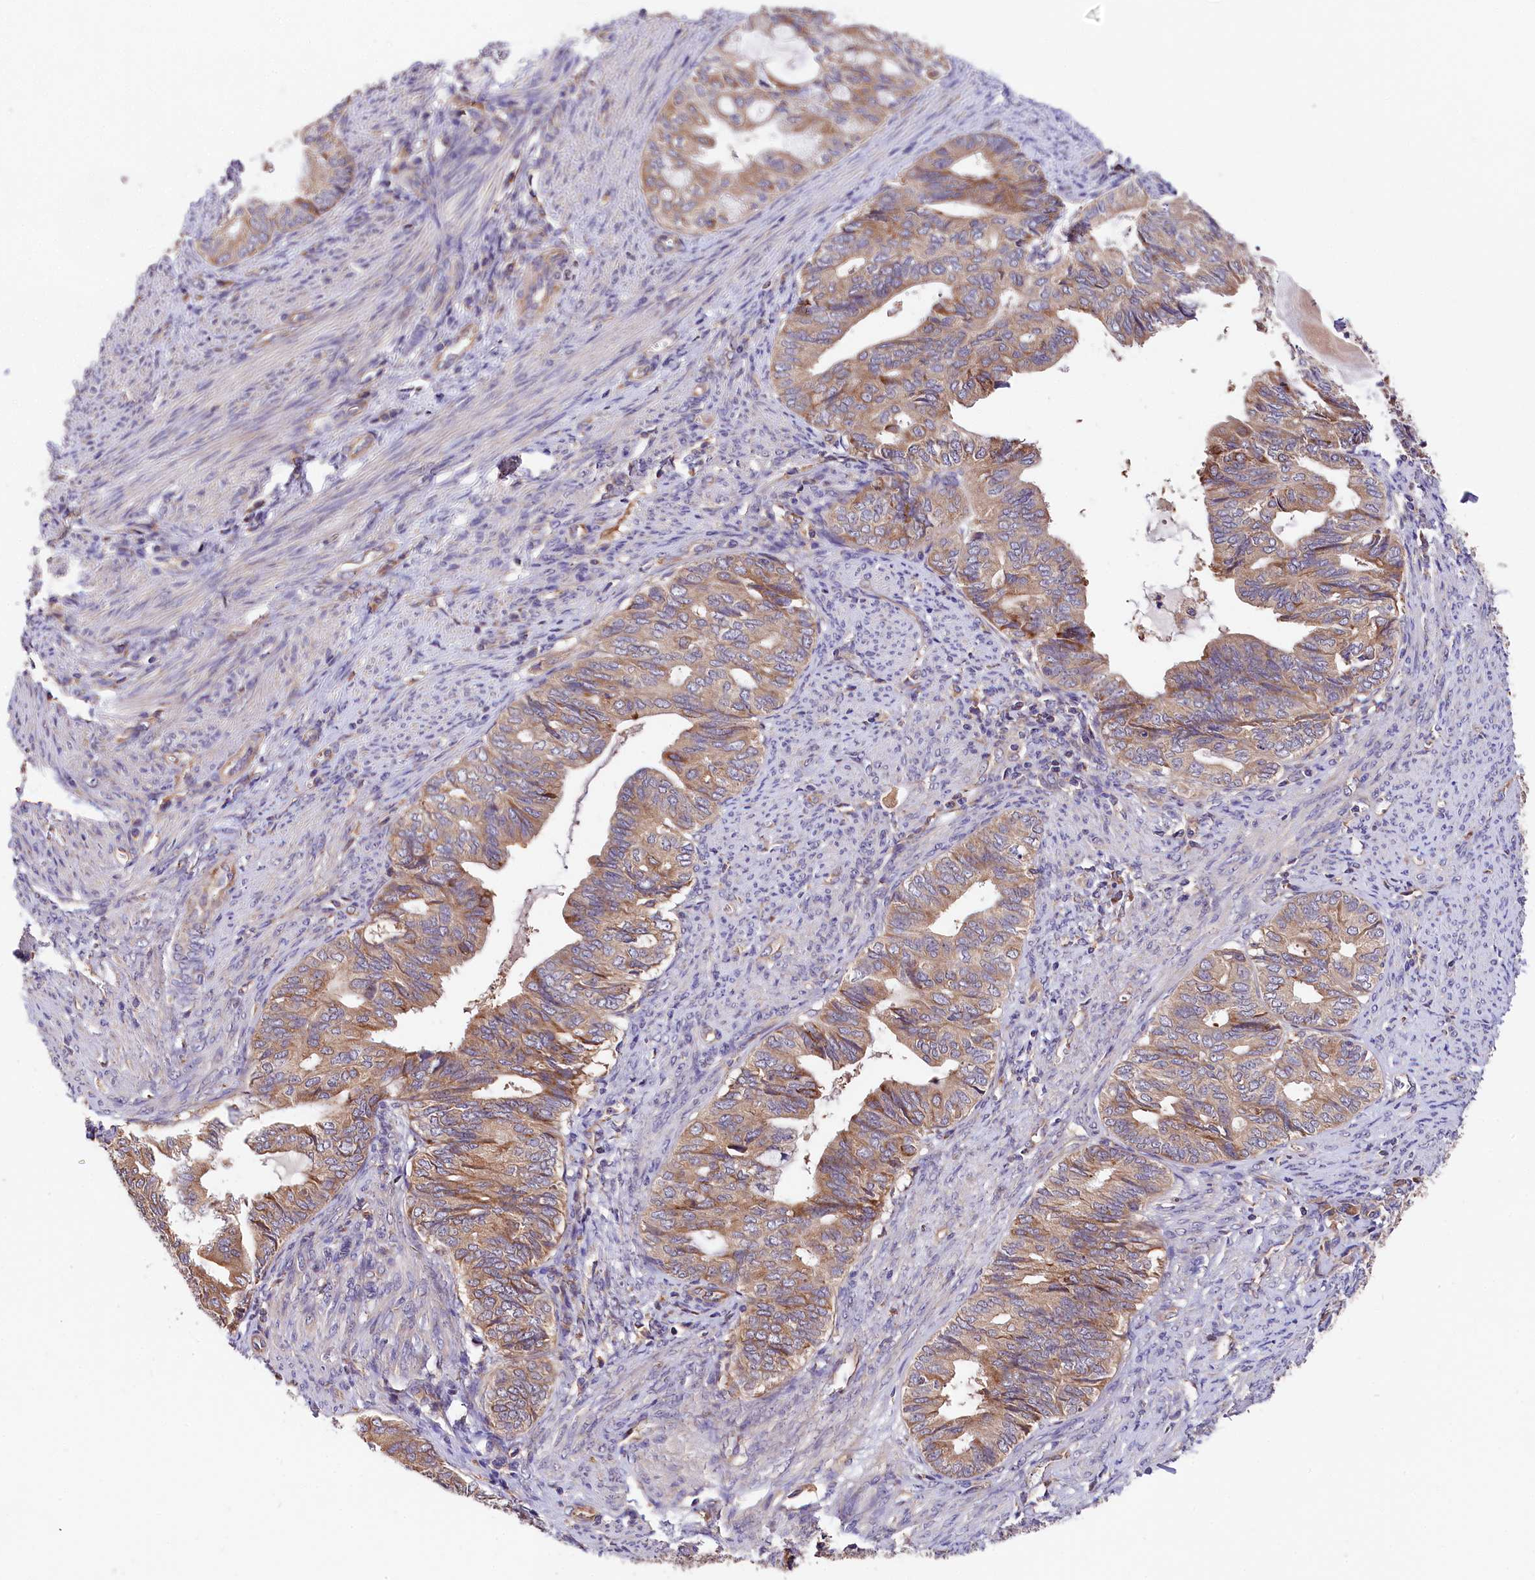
{"staining": {"intensity": "moderate", "quantity": "25%-75%", "location": "cytoplasmic/membranous"}, "tissue": "endometrial cancer", "cell_type": "Tumor cells", "image_type": "cancer", "snomed": [{"axis": "morphology", "description": "Adenocarcinoma, NOS"}, {"axis": "topography", "description": "Endometrium"}], "caption": "A histopathology image of endometrial adenocarcinoma stained for a protein displays moderate cytoplasmic/membranous brown staining in tumor cells.", "gene": "SPG11", "patient": {"sex": "female", "age": 86}}